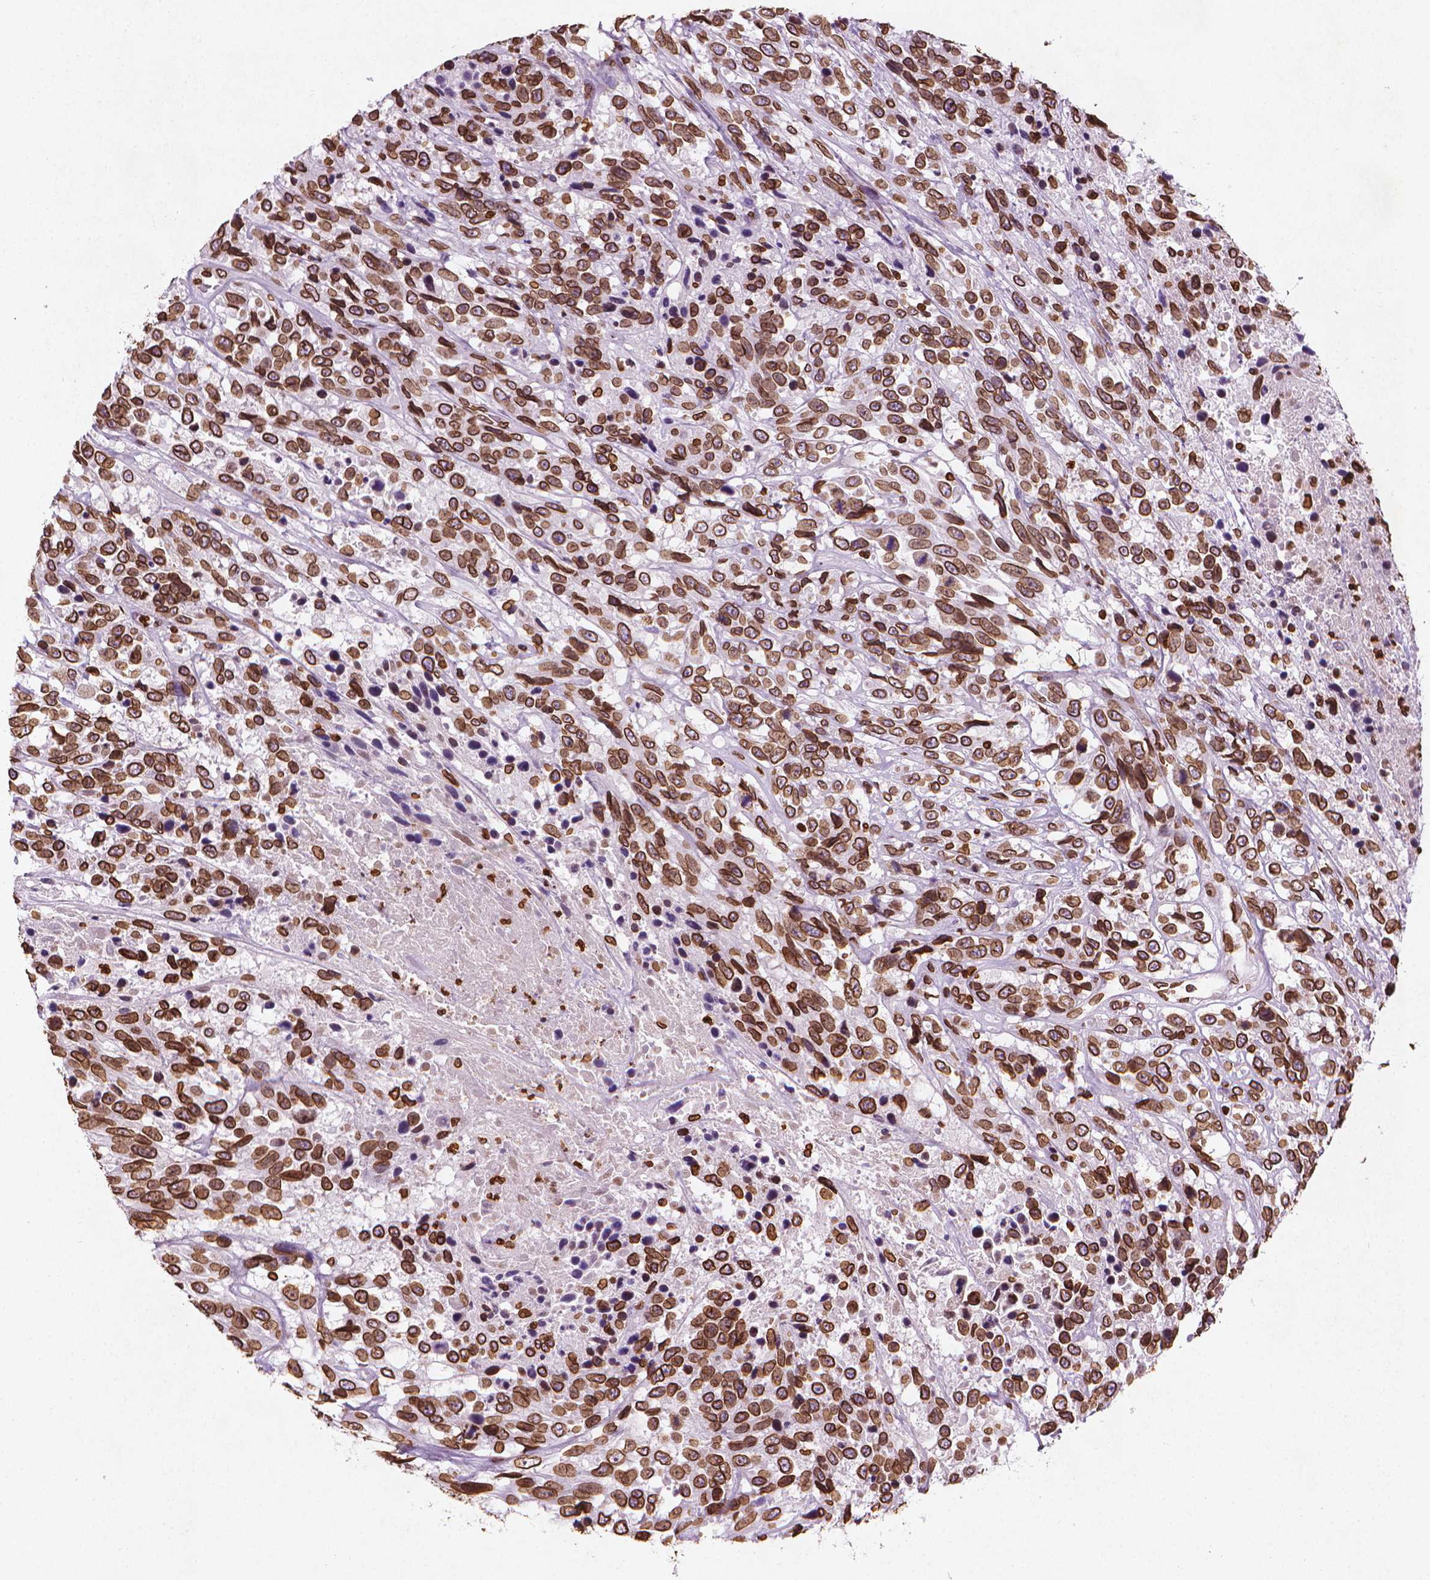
{"staining": {"intensity": "strong", "quantity": ">75%", "location": "cytoplasmic/membranous,nuclear"}, "tissue": "urothelial cancer", "cell_type": "Tumor cells", "image_type": "cancer", "snomed": [{"axis": "morphology", "description": "Urothelial carcinoma, High grade"}, {"axis": "topography", "description": "Urinary bladder"}], "caption": "Immunohistochemical staining of human urothelial cancer shows high levels of strong cytoplasmic/membranous and nuclear expression in approximately >75% of tumor cells. The protein of interest is stained brown, and the nuclei are stained in blue (DAB IHC with brightfield microscopy, high magnification).", "gene": "LMNB1", "patient": {"sex": "female", "age": 70}}